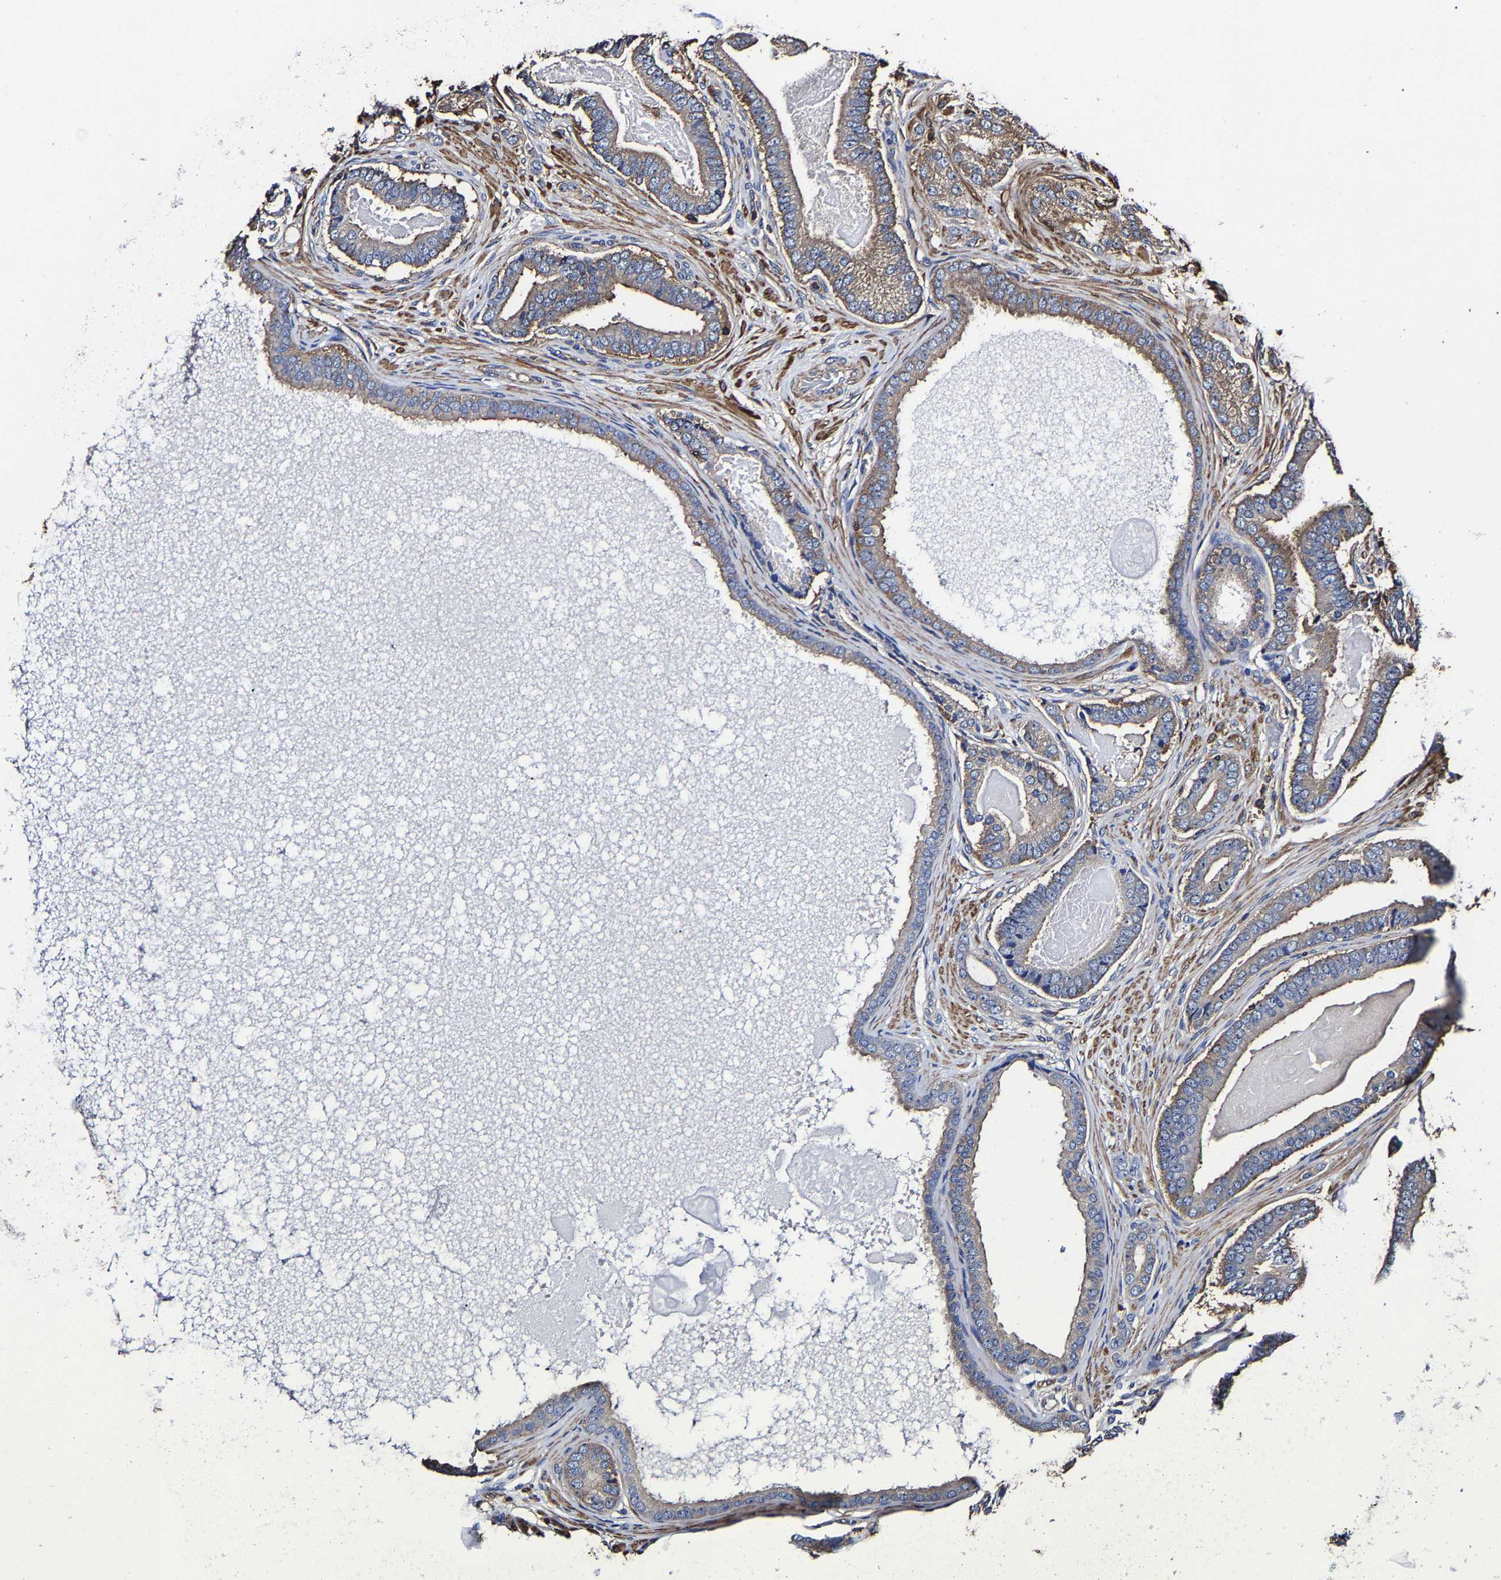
{"staining": {"intensity": "weak", "quantity": "25%-75%", "location": "cytoplasmic/membranous"}, "tissue": "prostate cancer", "cell_type": "Tumor cells", "image_type": "cancer", "snomed": [{"axis": "morphology", "description": "Adenocarcinoma, High grade"}, {"axis": "topography", "description": "Prostate"}], "caption": "This histopathology image shows immunohistochemistry (IHC) staining of prostate cancer, with low weak cytoplasmic/membranous staining in about 25%-75% of tumor cells.", "gene": "SSH3", "patient": {"sex": "male", "age": 60}}